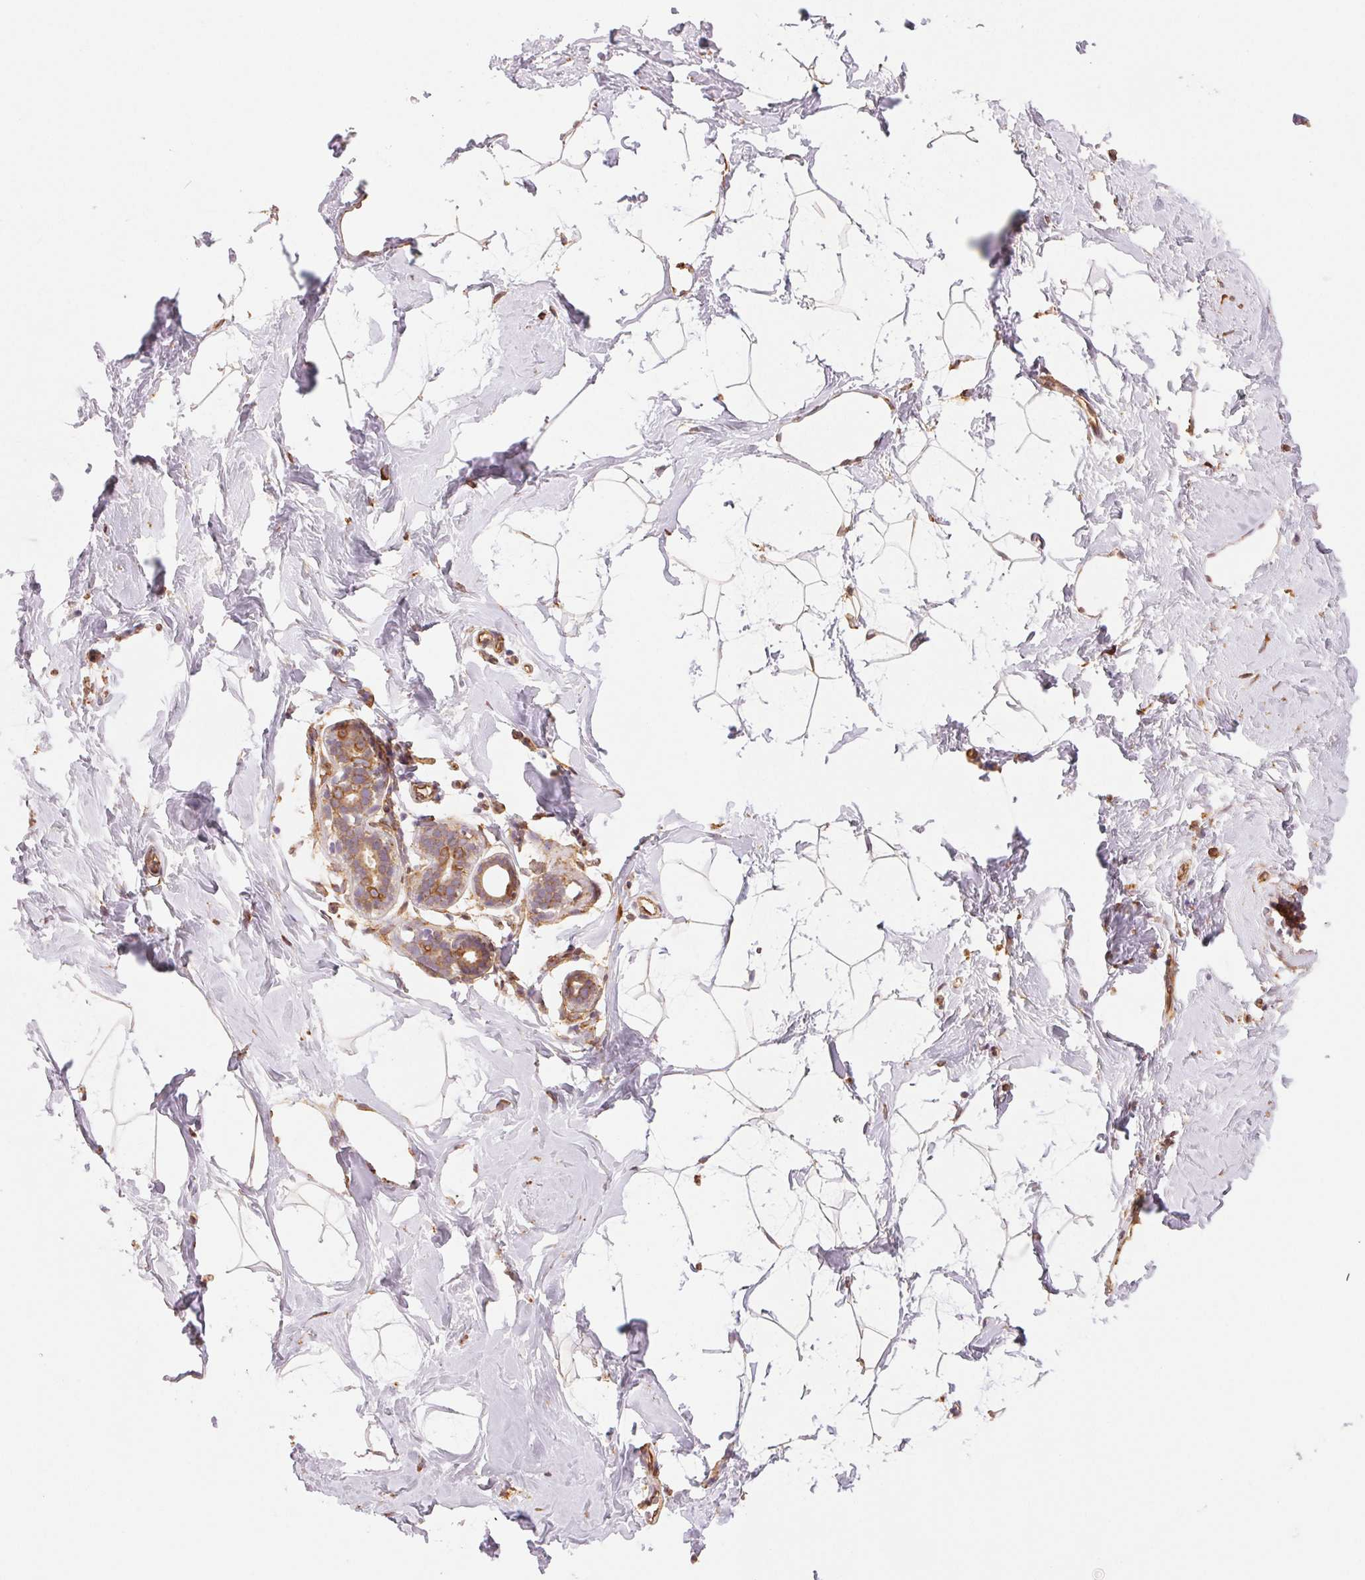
{"staining": {"intensity": "strong", "quantity": ">75%", "location": "cytoplasmic/membranous"}, "tissue": "breast", "cell_type": "Adipocytes", "image_type": "normal", "snomed": [{"axis": "morphology", "description": "Normal tissue, NOS"}, {"axis": "topography", "description": "Breast"}], "caption": "IHC photomicrograph of unremarkable breast: breast stained using immunohistochemistry (IHC) exhibits high levels of strong protein expression localized specifically in the cytoplasmic/membranous of adipocytes, appearing as a cytoplasmic/membranous brown color.", "gene": "RCN3", "patient": {"sex": "female", "age": 32}}